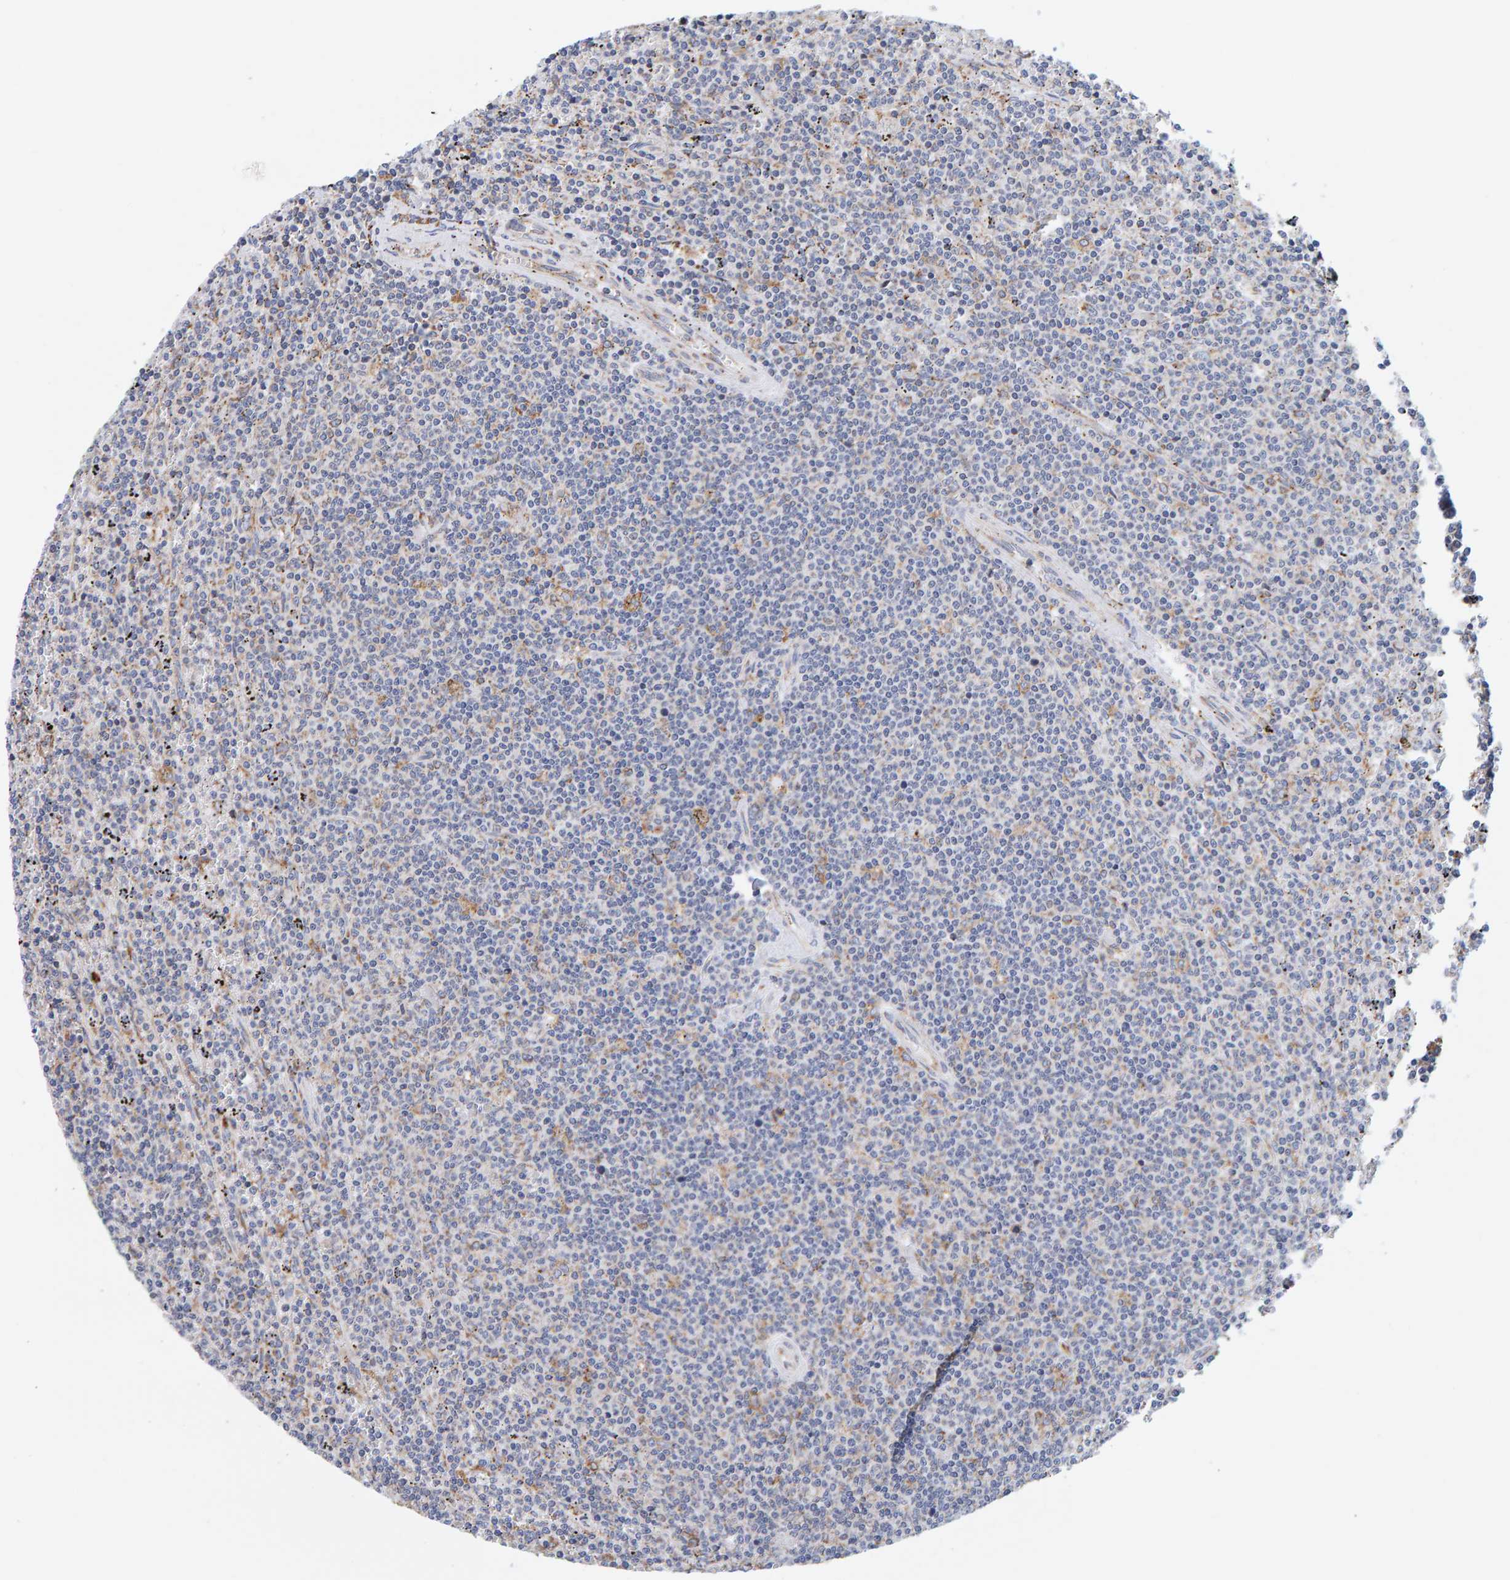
{"staining": {"intensity": "negative", "quantity": "none", "location": "none"}, "tissue": "lymphoma", "cell_type": "Tumor cells", "image_type": "cancer", "snomed": [{"axis": "morphology", "description": "Malignant lymphoma, non-Hodgkin's type, Low grade"}, {"axis": "topography", "description": "Spleen"}], "caption": "Immunohistochemical staining of low-grade malignant lymphoma, non-Hodgkin's type displays no significant positivity in tumor cells.", "gene": "SGPL1", "patient": {"sex": "female", "age": 50}}